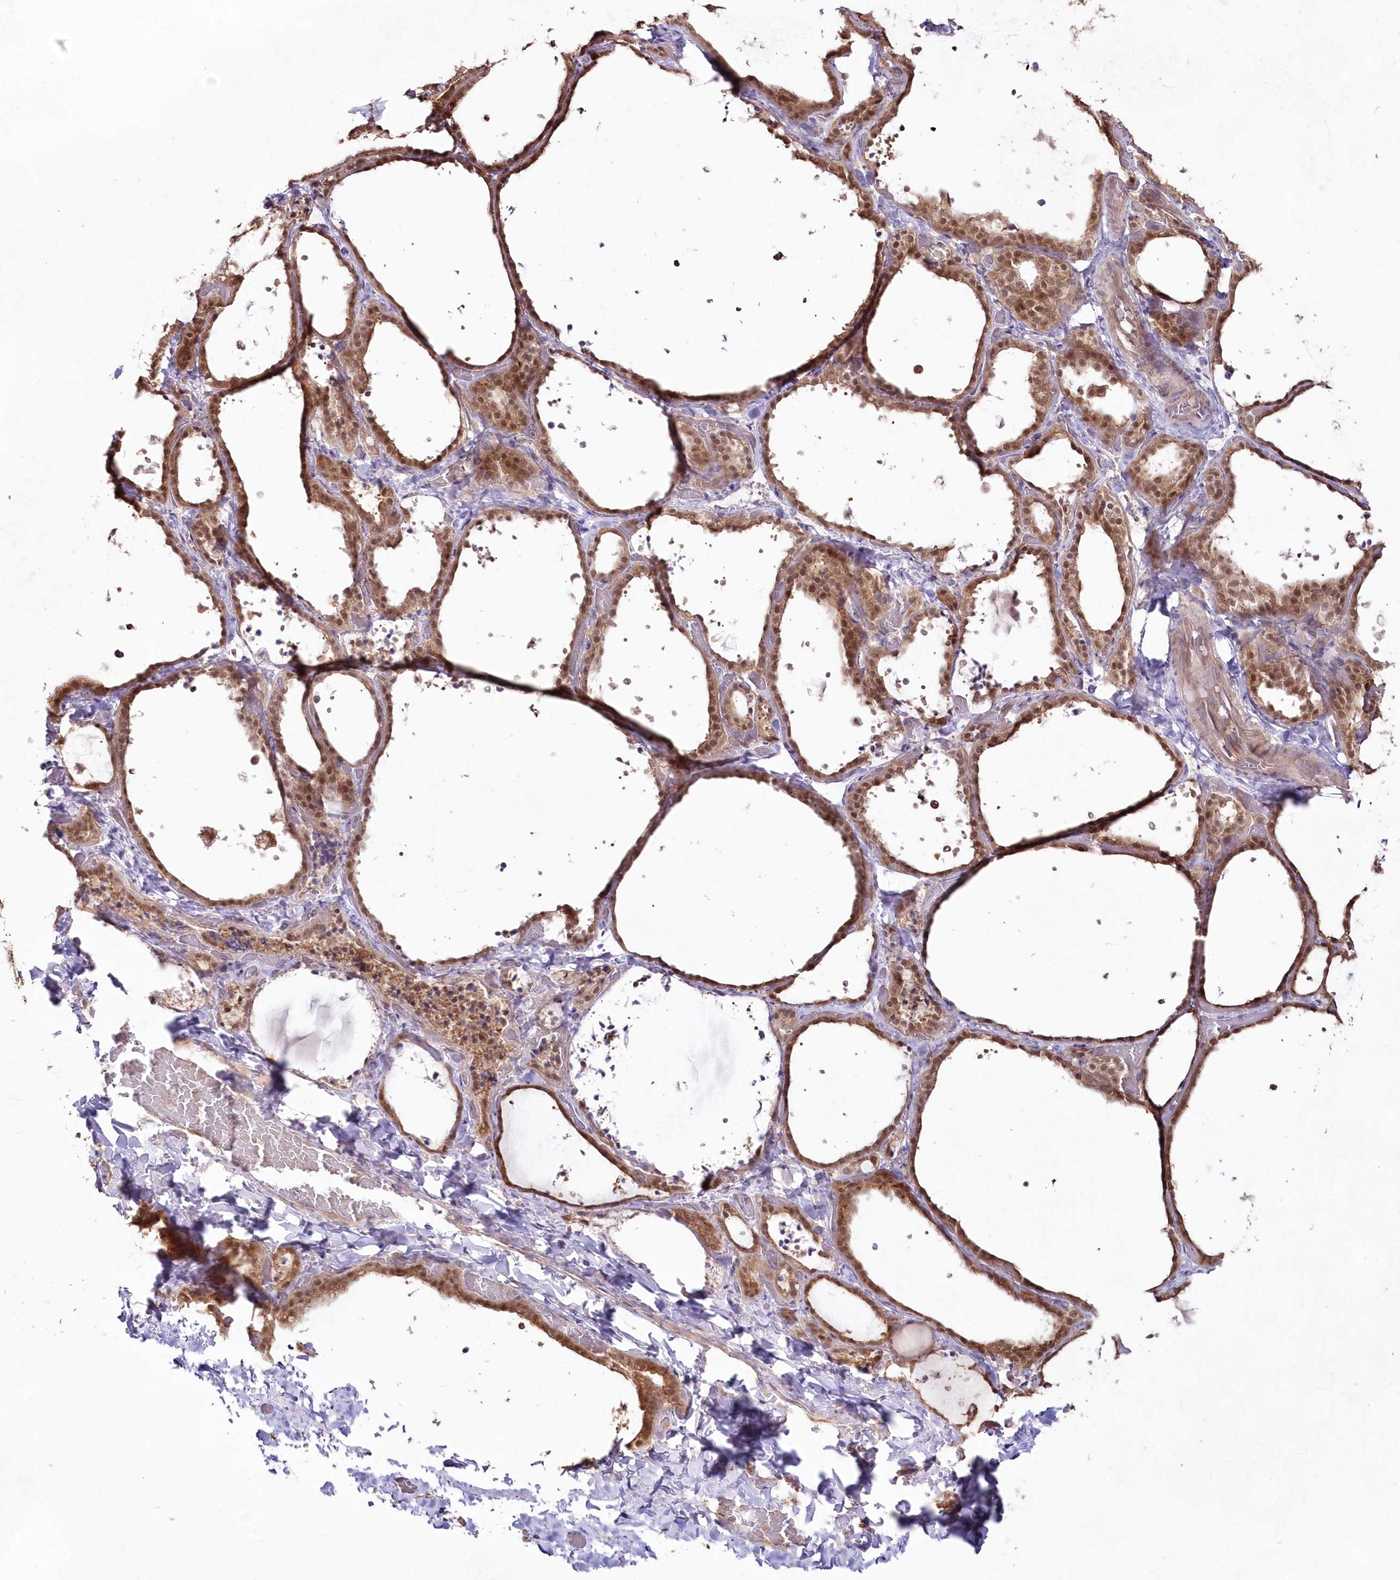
{"staining": {"intensity": "strong", "quantity": ">75%", "location": "cytoplasmic/membranous,nuclear"}, "tissue": "thyroid gland", "cell_type": "Glandular cells", "image_type": "normal", "snomed": [{"axis": "morphology", "description": "Normal tissue, NOS"}, {"axis": "topography", "description": "Thyroid gland"}], "caption": "DAB (3,3'-diaminobenzidine) immunohistochemical staining of normal human thyroid gland demonstrates strong cytoplasmic/membranous,nuclear protein positivity in approximately >75% of glandular cells.", "gene": "IMPA1", "patient": {"sex": "female", "age": 44}}